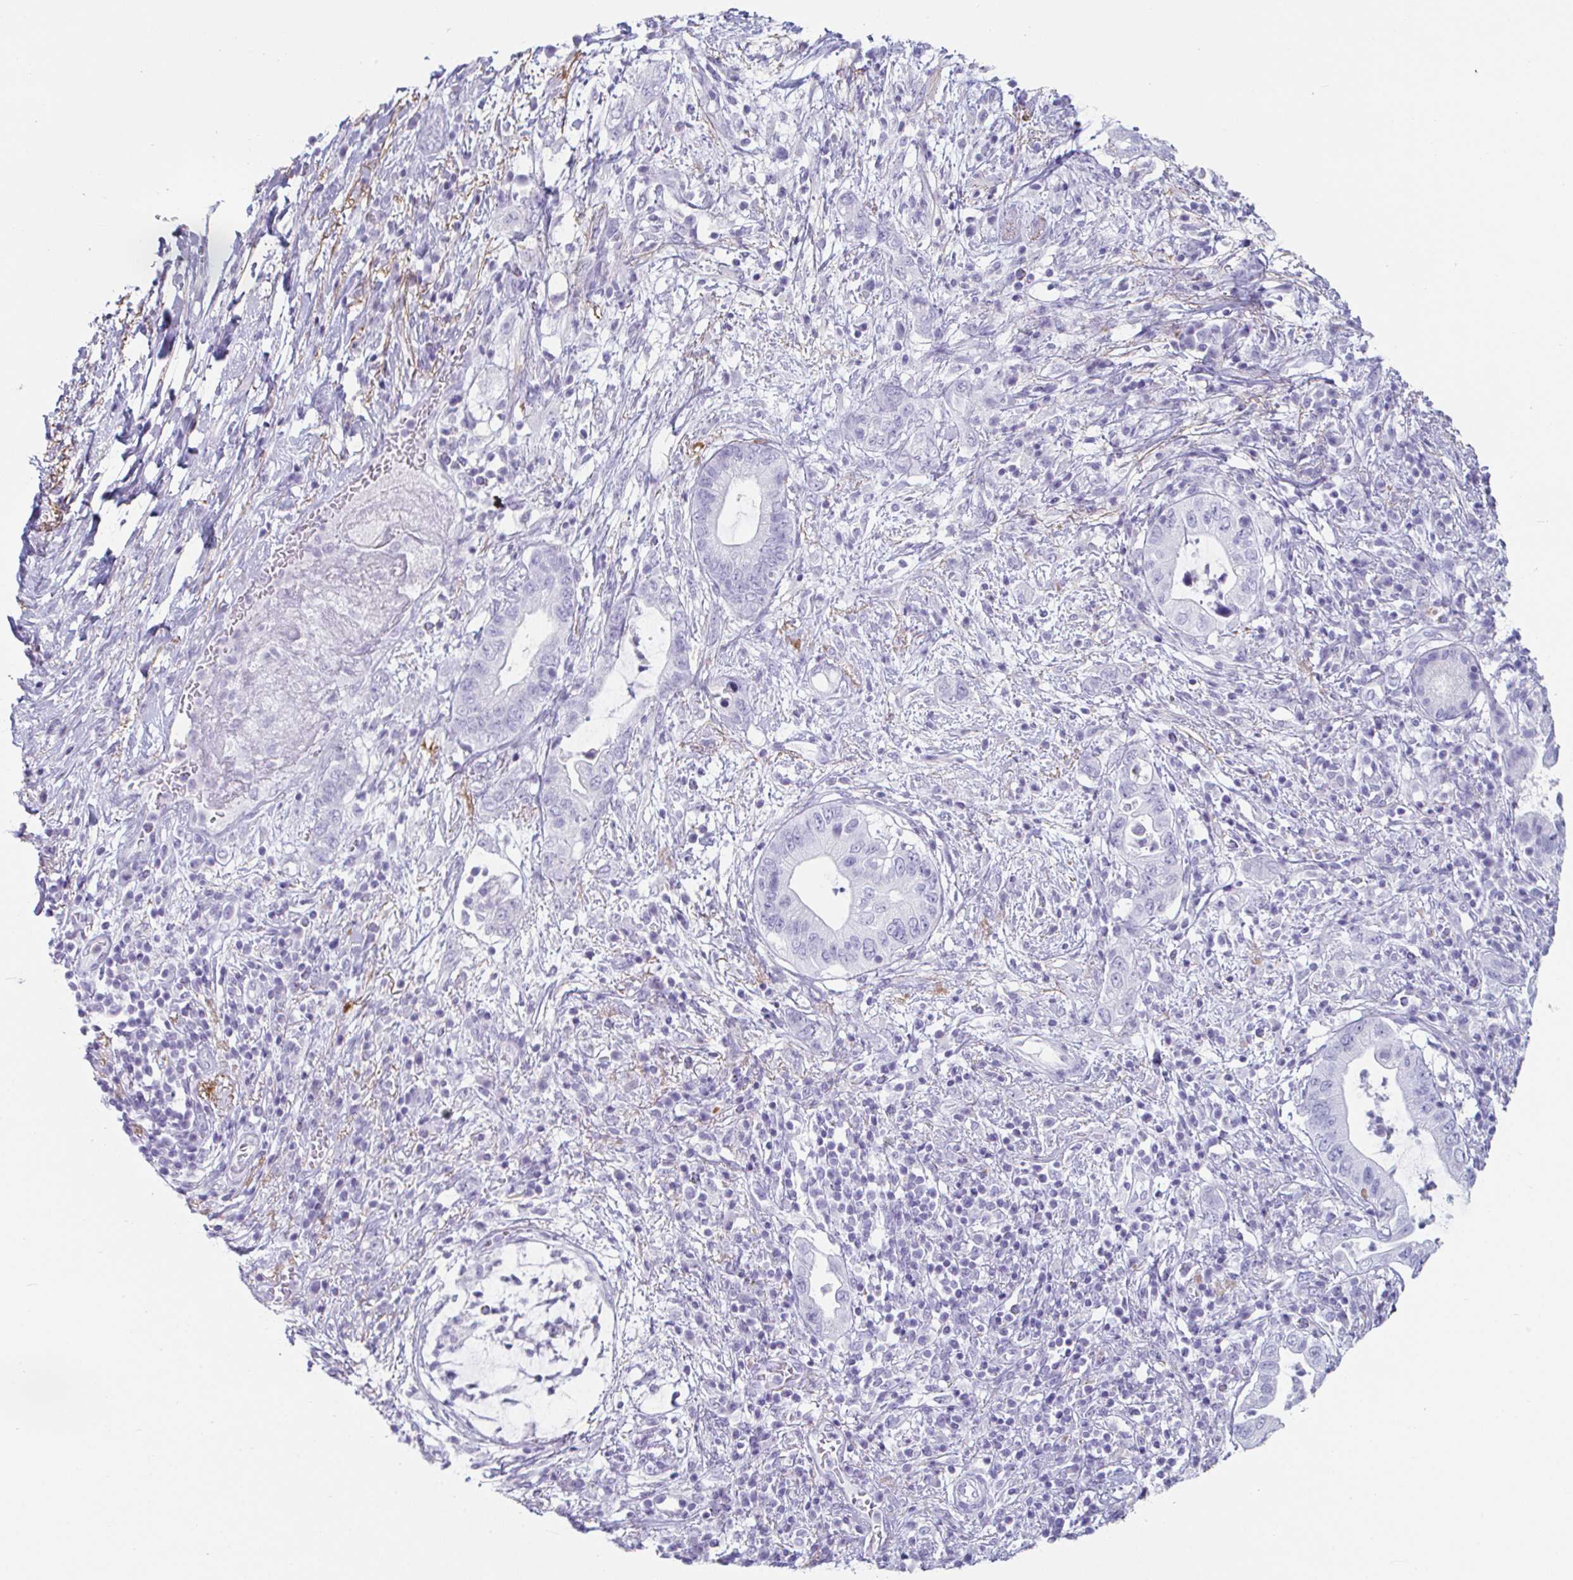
{"staining": {"intensity": "negative", "quantity": "none", "location": "none"}, "tissue": "pancreatic cancer", "cell_type": "Tumor cells", "image_type": "cancer", "snomed": [{"axis": "morphology", "description": "Adenocarcinoma, NOS"}, {"axis": "topography", "description": "Pancreas"}], "caption": "IHC image of human adenocarcinoma (pancreatic) stained for a protein (brown), which demonstrates no expression in tumor cells. (DAB immunohistochemistry, high magnification).", "gene": "CREG2", "patient": {"sex": "female", "age": 72}}